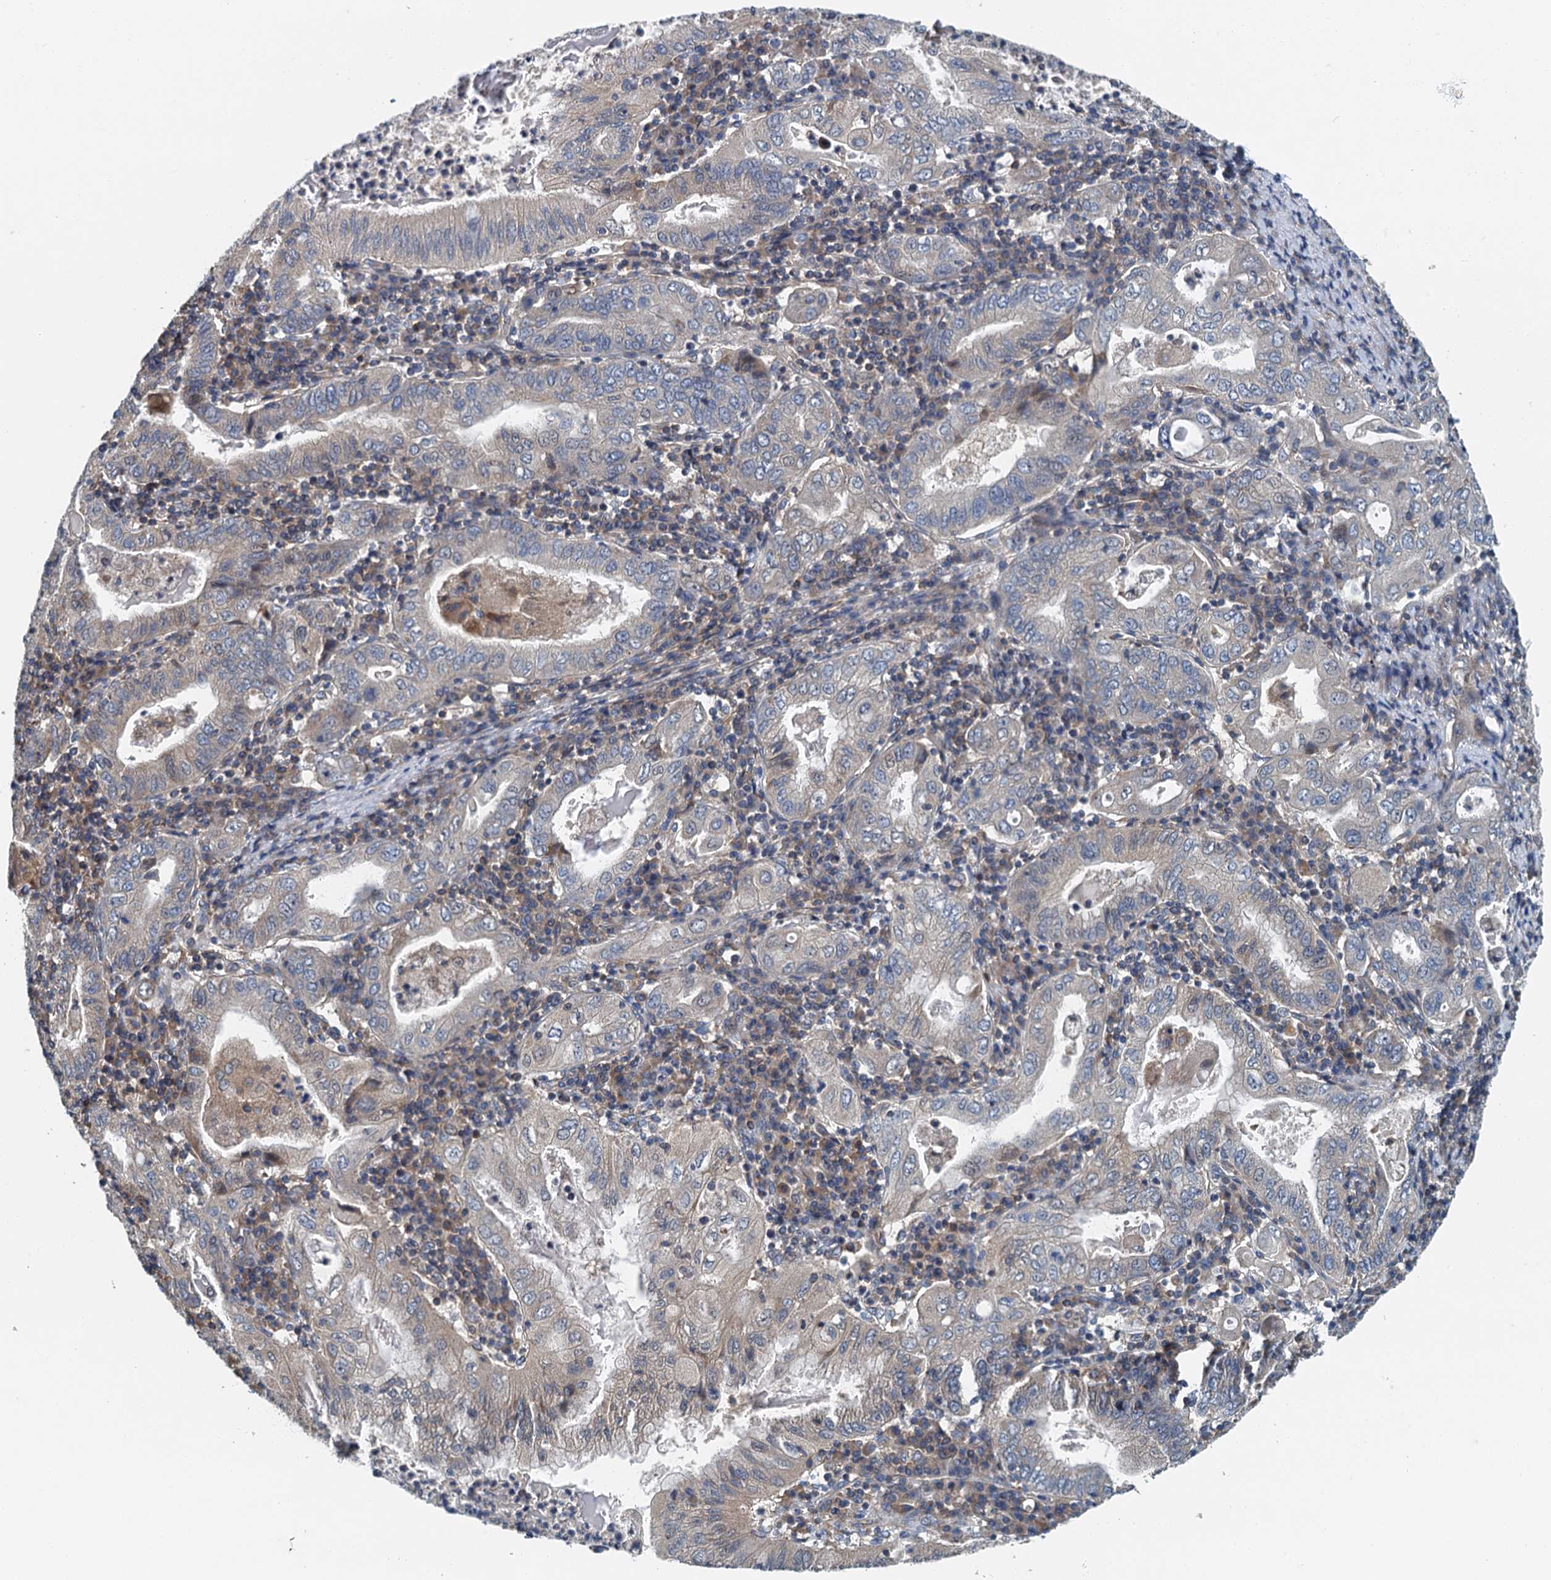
{"staining": {"intensity": "negative", "quantity": "none", "location": "none"}, "tissue": "stomach cancer", "cell_type": "Tumor cells", "image_type": "cancer", "snomed": [{"axis": "morphology", "description": "Normal tissue, NOS"}, {"axis": "morphology", "description": "Adenocarcinoma, NOS"}, {"axis": "topography", "description": "Esophagus"}, {"axis": "topography", "description": "Stomach, upper"}, {"axis": "topography", "description": "Peripheral nerve tissue"}], "caption": "Adenocarcinoma (stomach) was stained to show a protein in brown. There is no significant expression in tumor cells.", "gene": "PPP1R14D", "patient": {"sex": "male", "age": 62}}